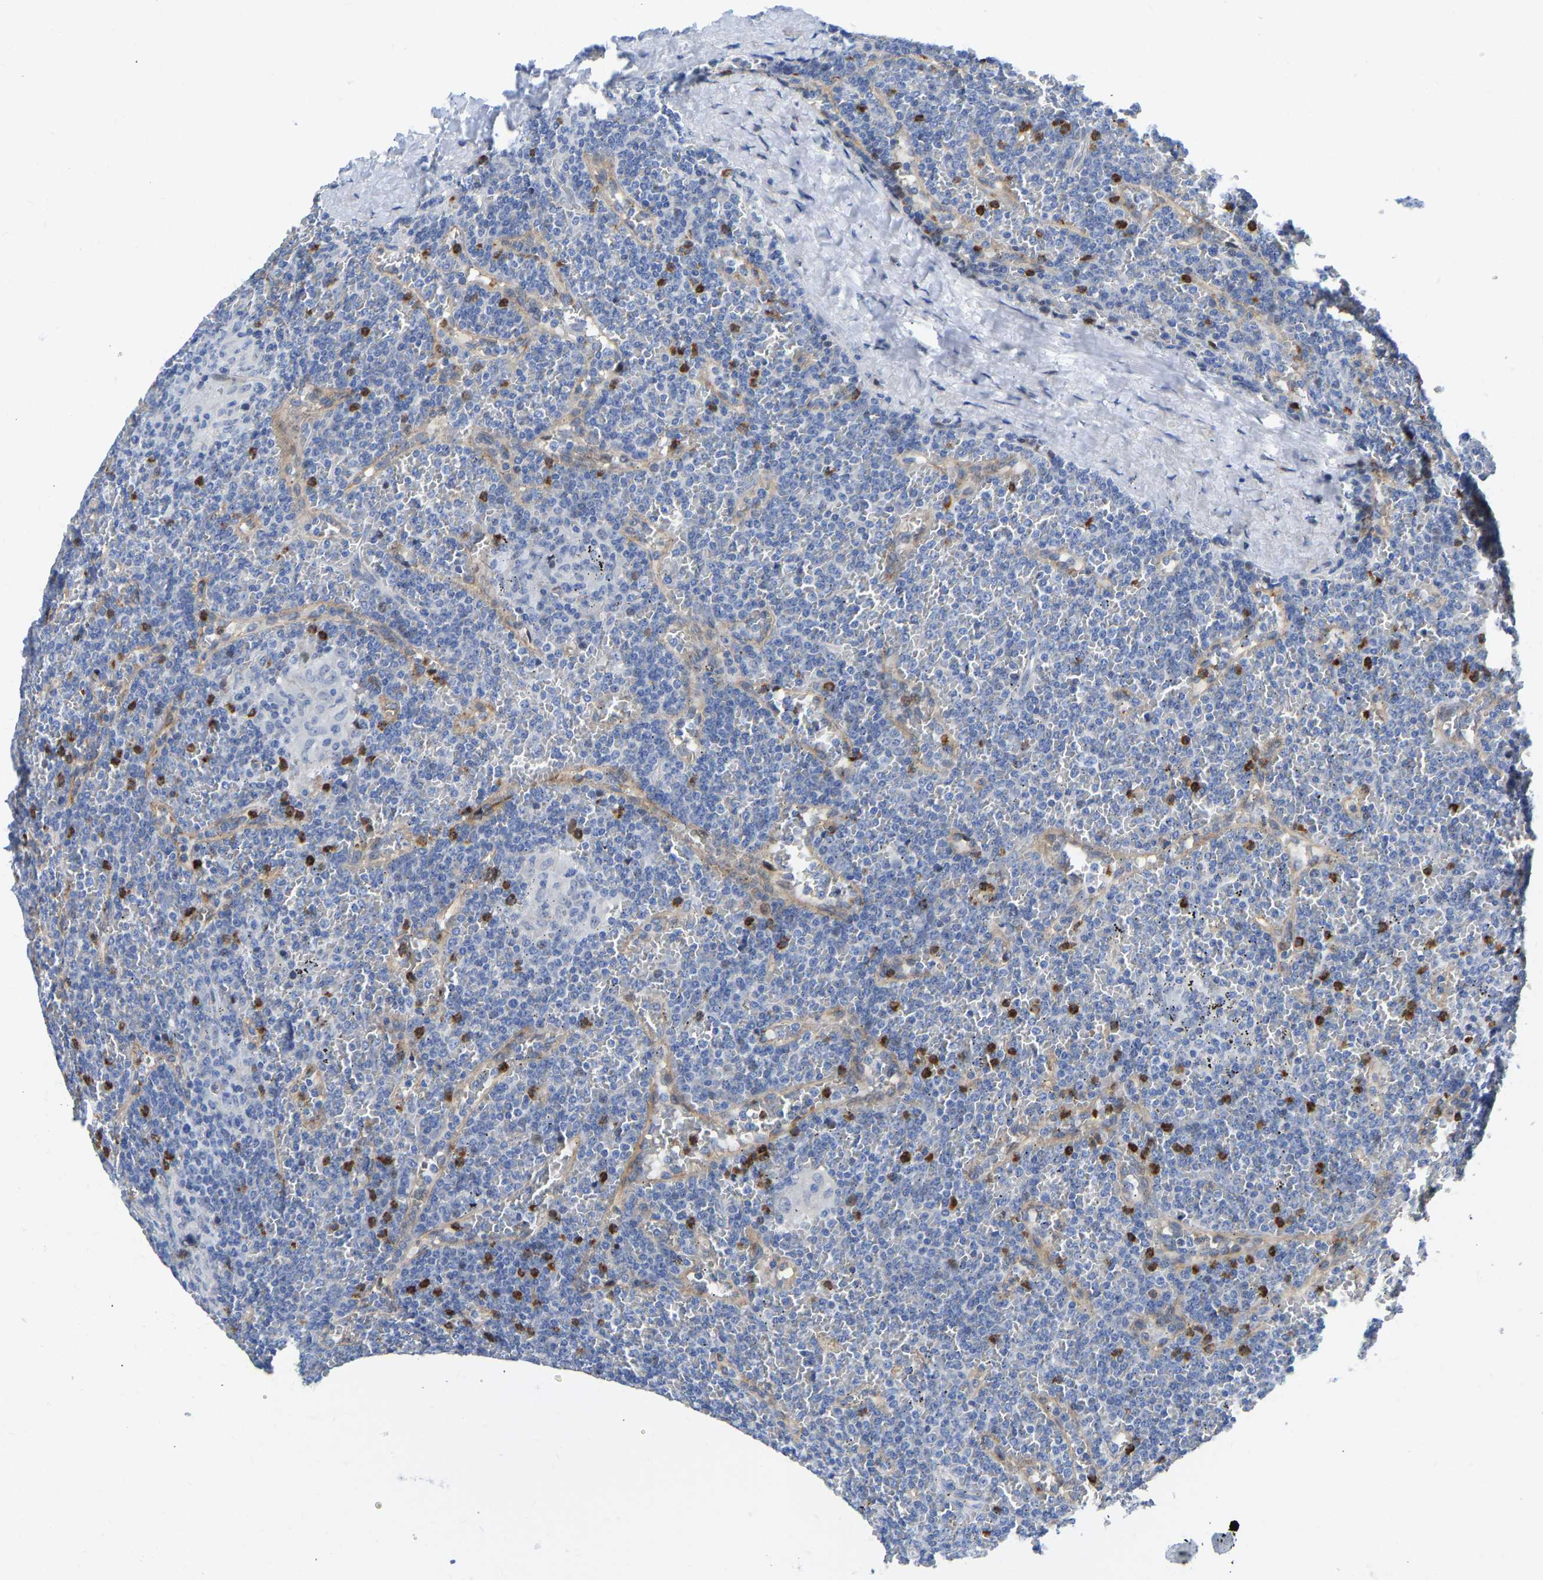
{"staining": {"intensity": "negative", "quantity": "none", "location": "none"}, "tissue": "lymphoma", "cell_type": "Tumor cells", "image_type": "cancer", "snomed": [{"axis": "morphology", "description": "Malignant lymphoma, non-Hodgkin's type, Low grade"}, {"axis": "topography", "description": "Spleen"}], "caption": "DAB immunohistochemical staining of human lymphoma shows no significant positivity in tumor cells.", "gene": "HDAC5", "patient": {"sex": "female", "age": 19}}